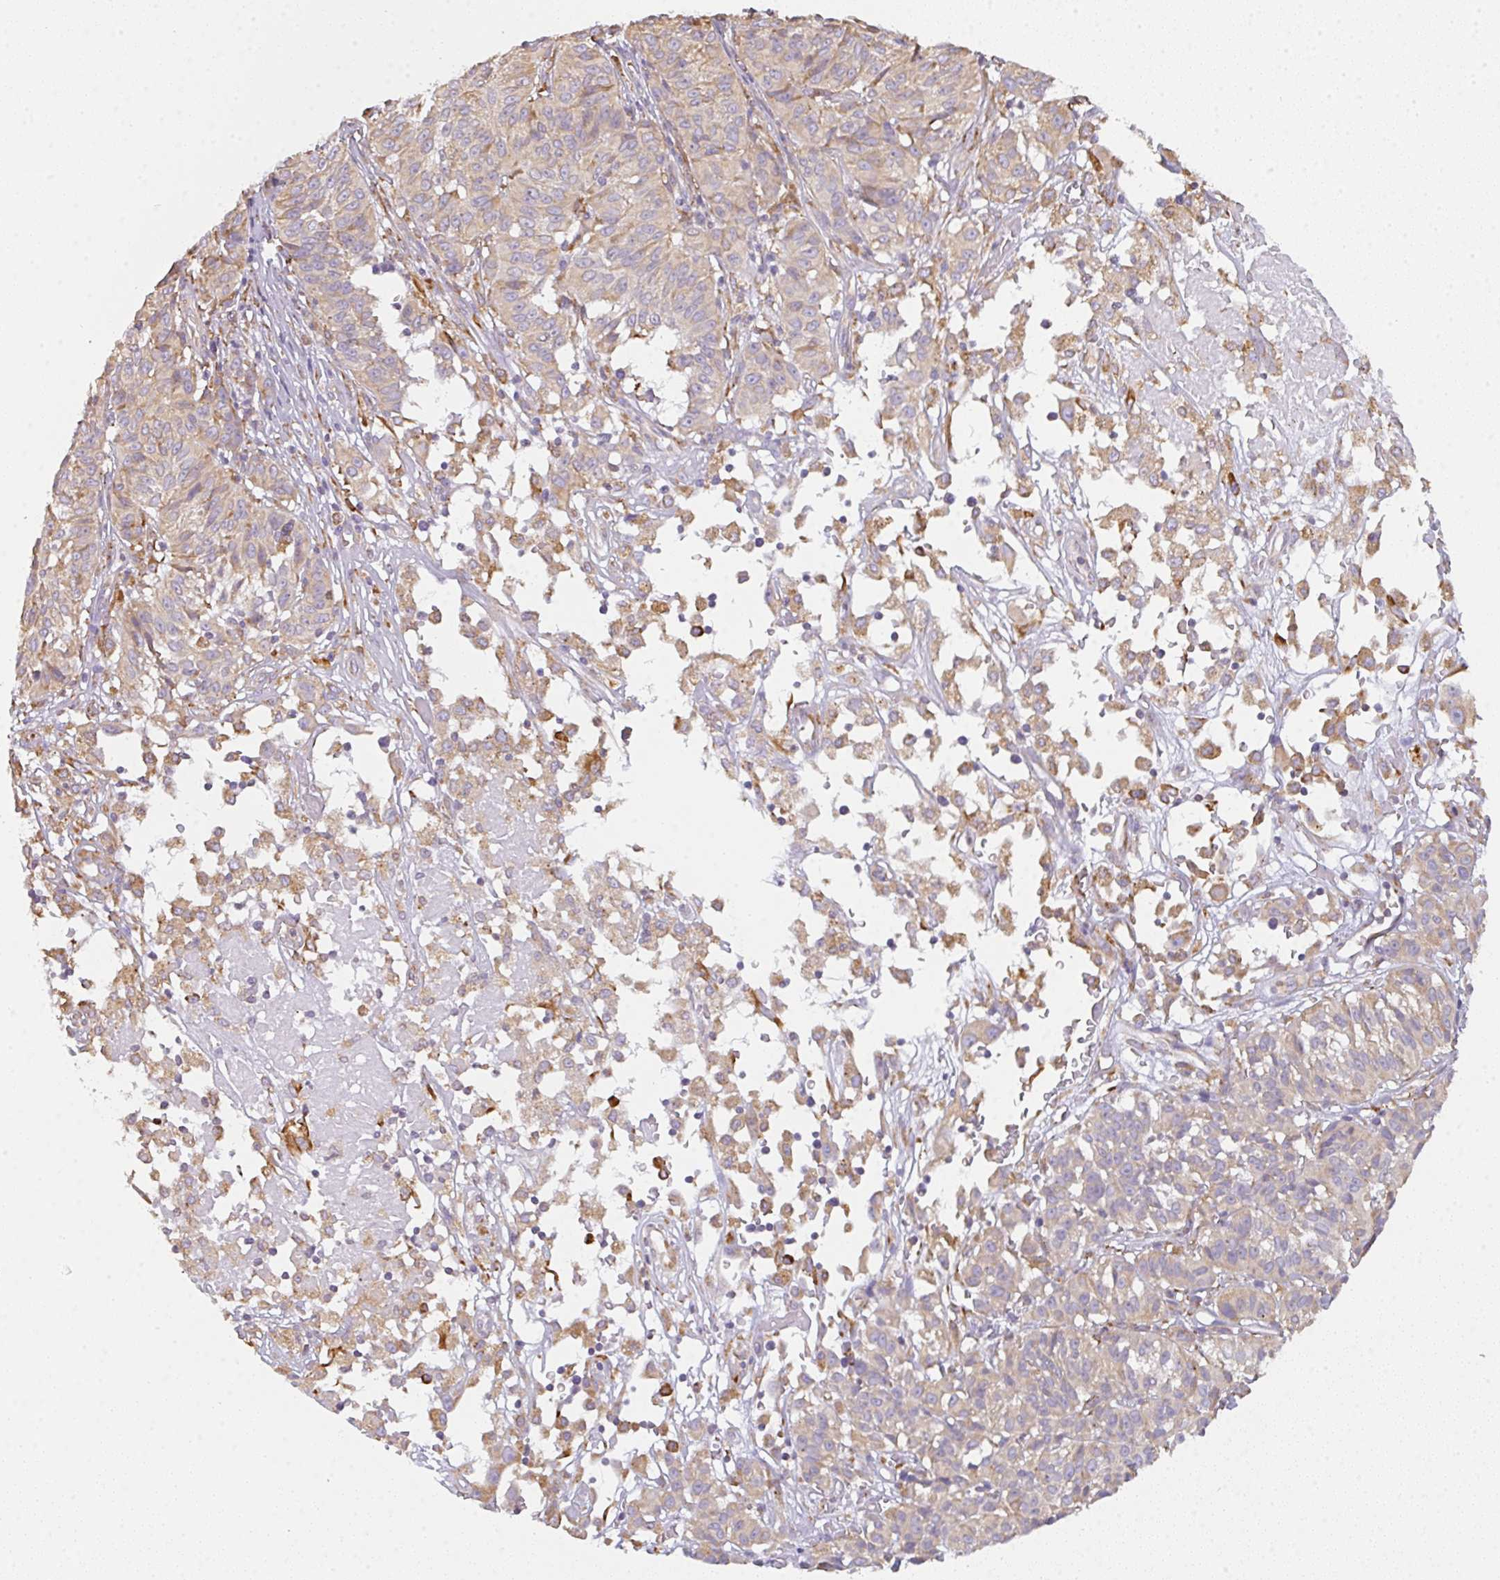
{"staining": {"intensity": "weak", "quantity": "<25%", "location": "cytoplasmic/membranous"}, "tissue": "melanoma", "cell_type": "Tumor cells", "image_type": "cancer", "snomed": [{"axis": "morphology", "description": "Malignant melanoma, NOS"}, {"axis": "topography", "description": "Skin"}], "caption": "A micrograph of malignant melanoma stained for a protein displays no brown staining in tumor cells.", "gene": "DOK4", "patient": {"sex": "female", "age": 72}}